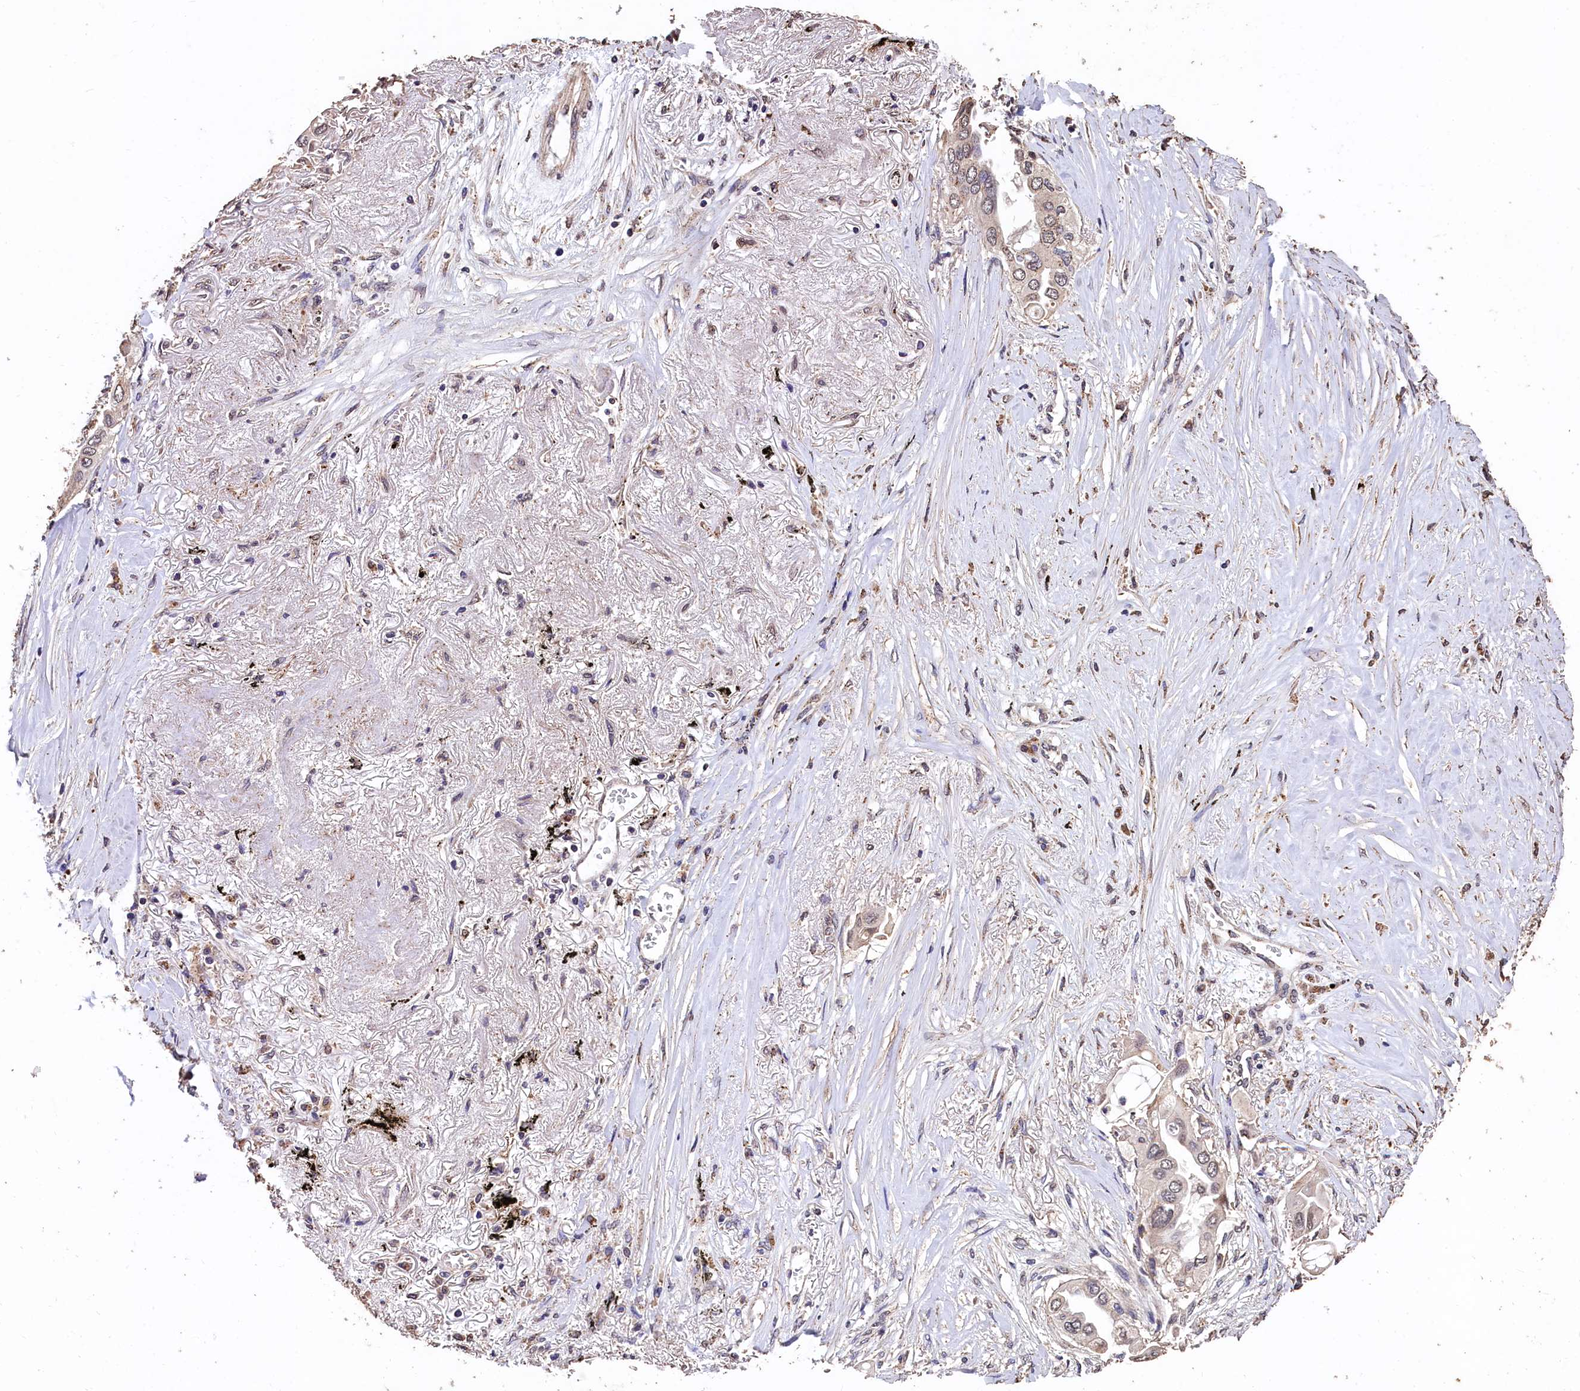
{"staining": {"intensity": "weak", "quantity": ">75%", "location": "cytoplasmic/membranous,nuclear"}, "tissue": "lung cancer", "cell_type": "Tumor cells", "image_type": "cancer", "snomed": [{"axis": "morphology", "description": "Adenocarcinoma, NOS"}, {"axis": "topography", "description": "Lung"}], "caption": "Protein analysis of lung adenocarcinoma tissue demonstrates weak cytoplasmic/membranous and nuclear staining in about >75% of tumor cells. (Stains: DAB in brown, nuclei in blue, Microscopy: brightfield microscopy at high magnification).", "gene": "LSM4", "patient": {"sex": "female", "age": 76}}